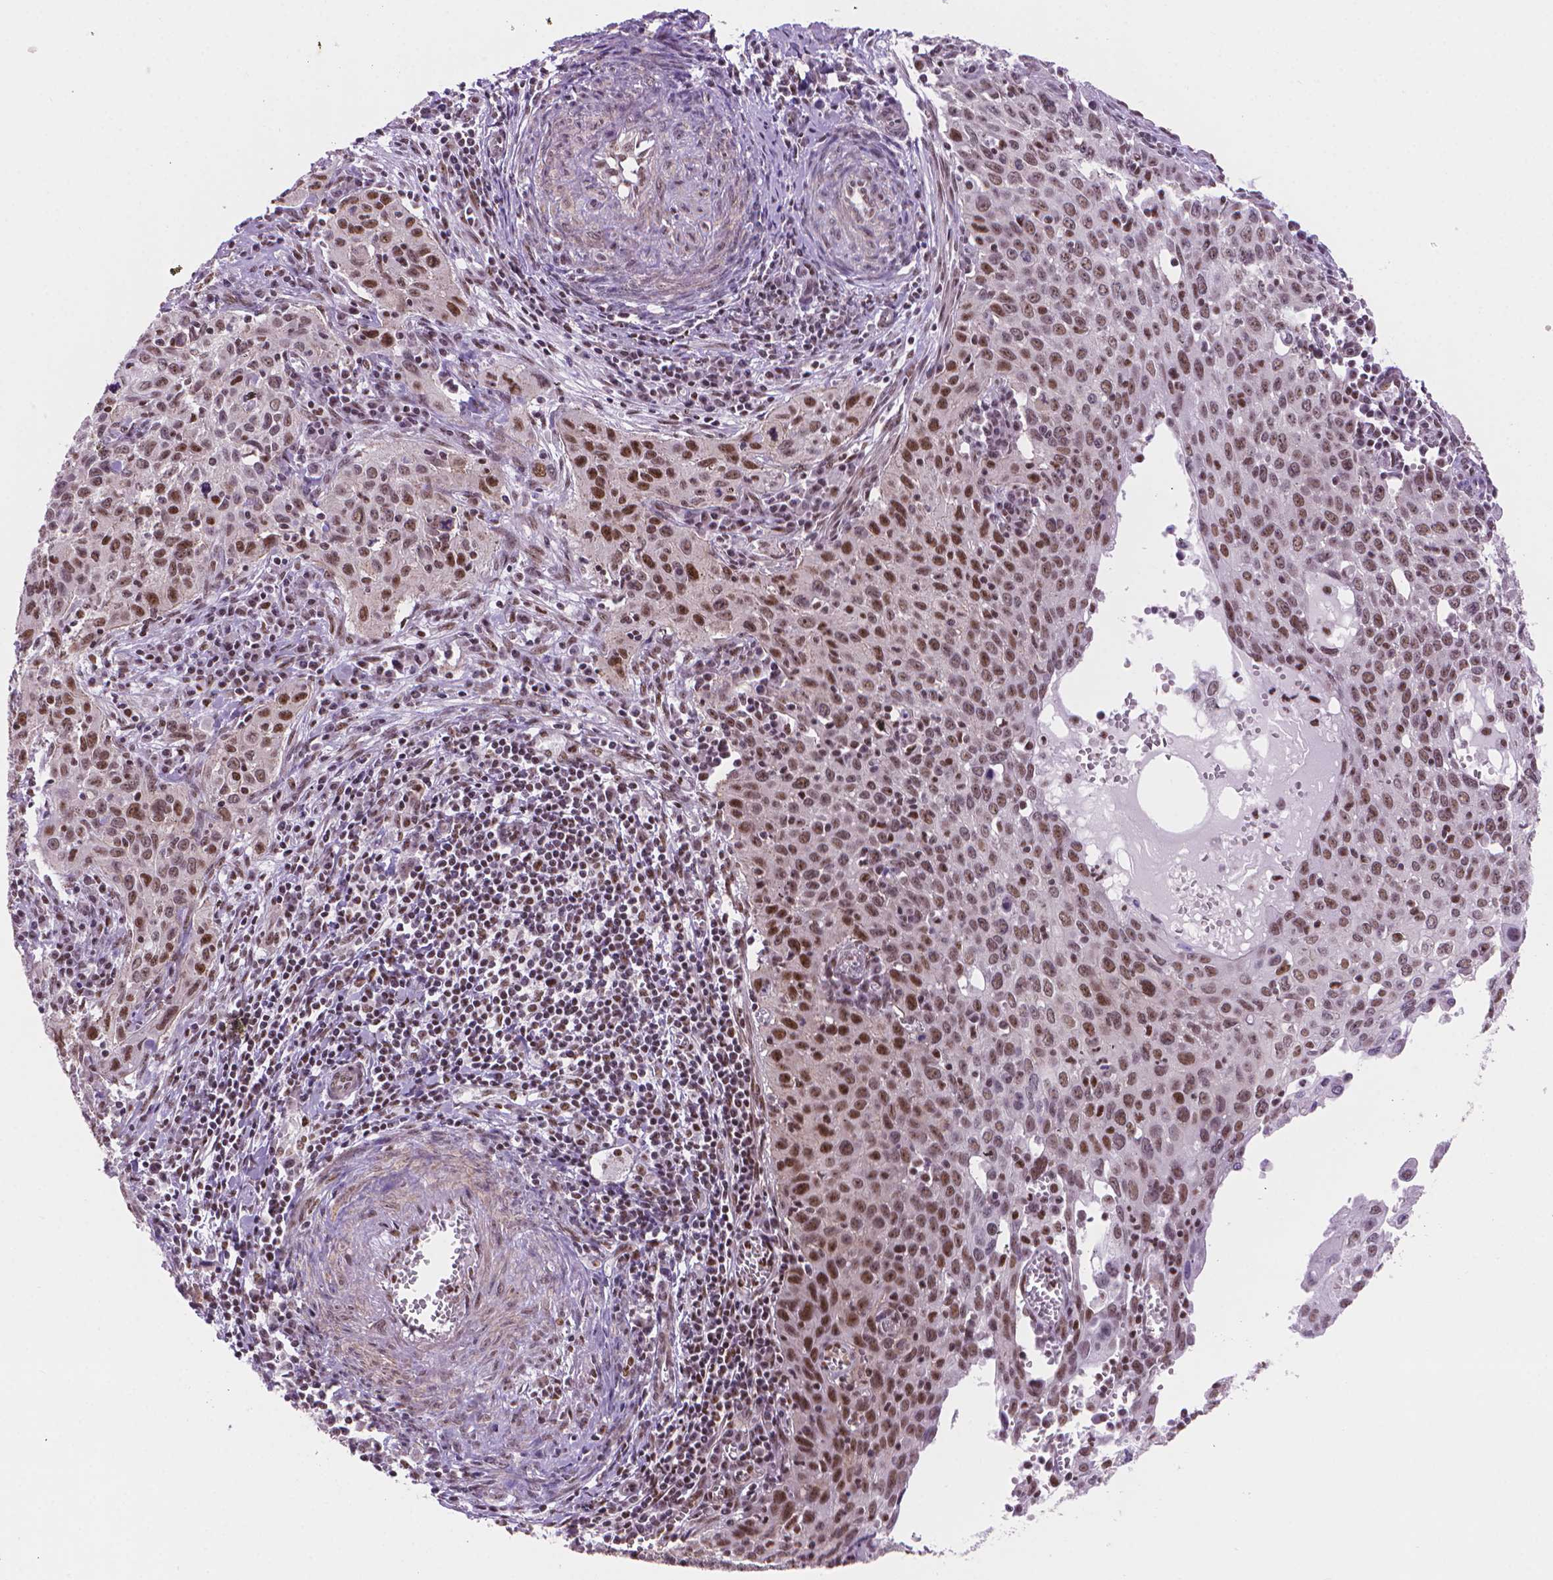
{"staining": {"intensity": "moderate", "quantity": ">75%", "location": "nuclear"}, "tissue": "cervical cancer", "cell_type": "Tumor cells", "image_type": "cancer", "snomed": [{"axis": "morphology", "description": "Squamous cell carcinoma, NOS"}, {"axis": "topography", "description": "Cervix"}], "caption": "About >75% of tumor cells in cervical cancer (squamous cell carcinoma) exhibit moderate nuclear protein expression as visualized by brown immunohistochemical staining.", "gene": "UBN1", "patient": {"sex": "female", "age": 38}}